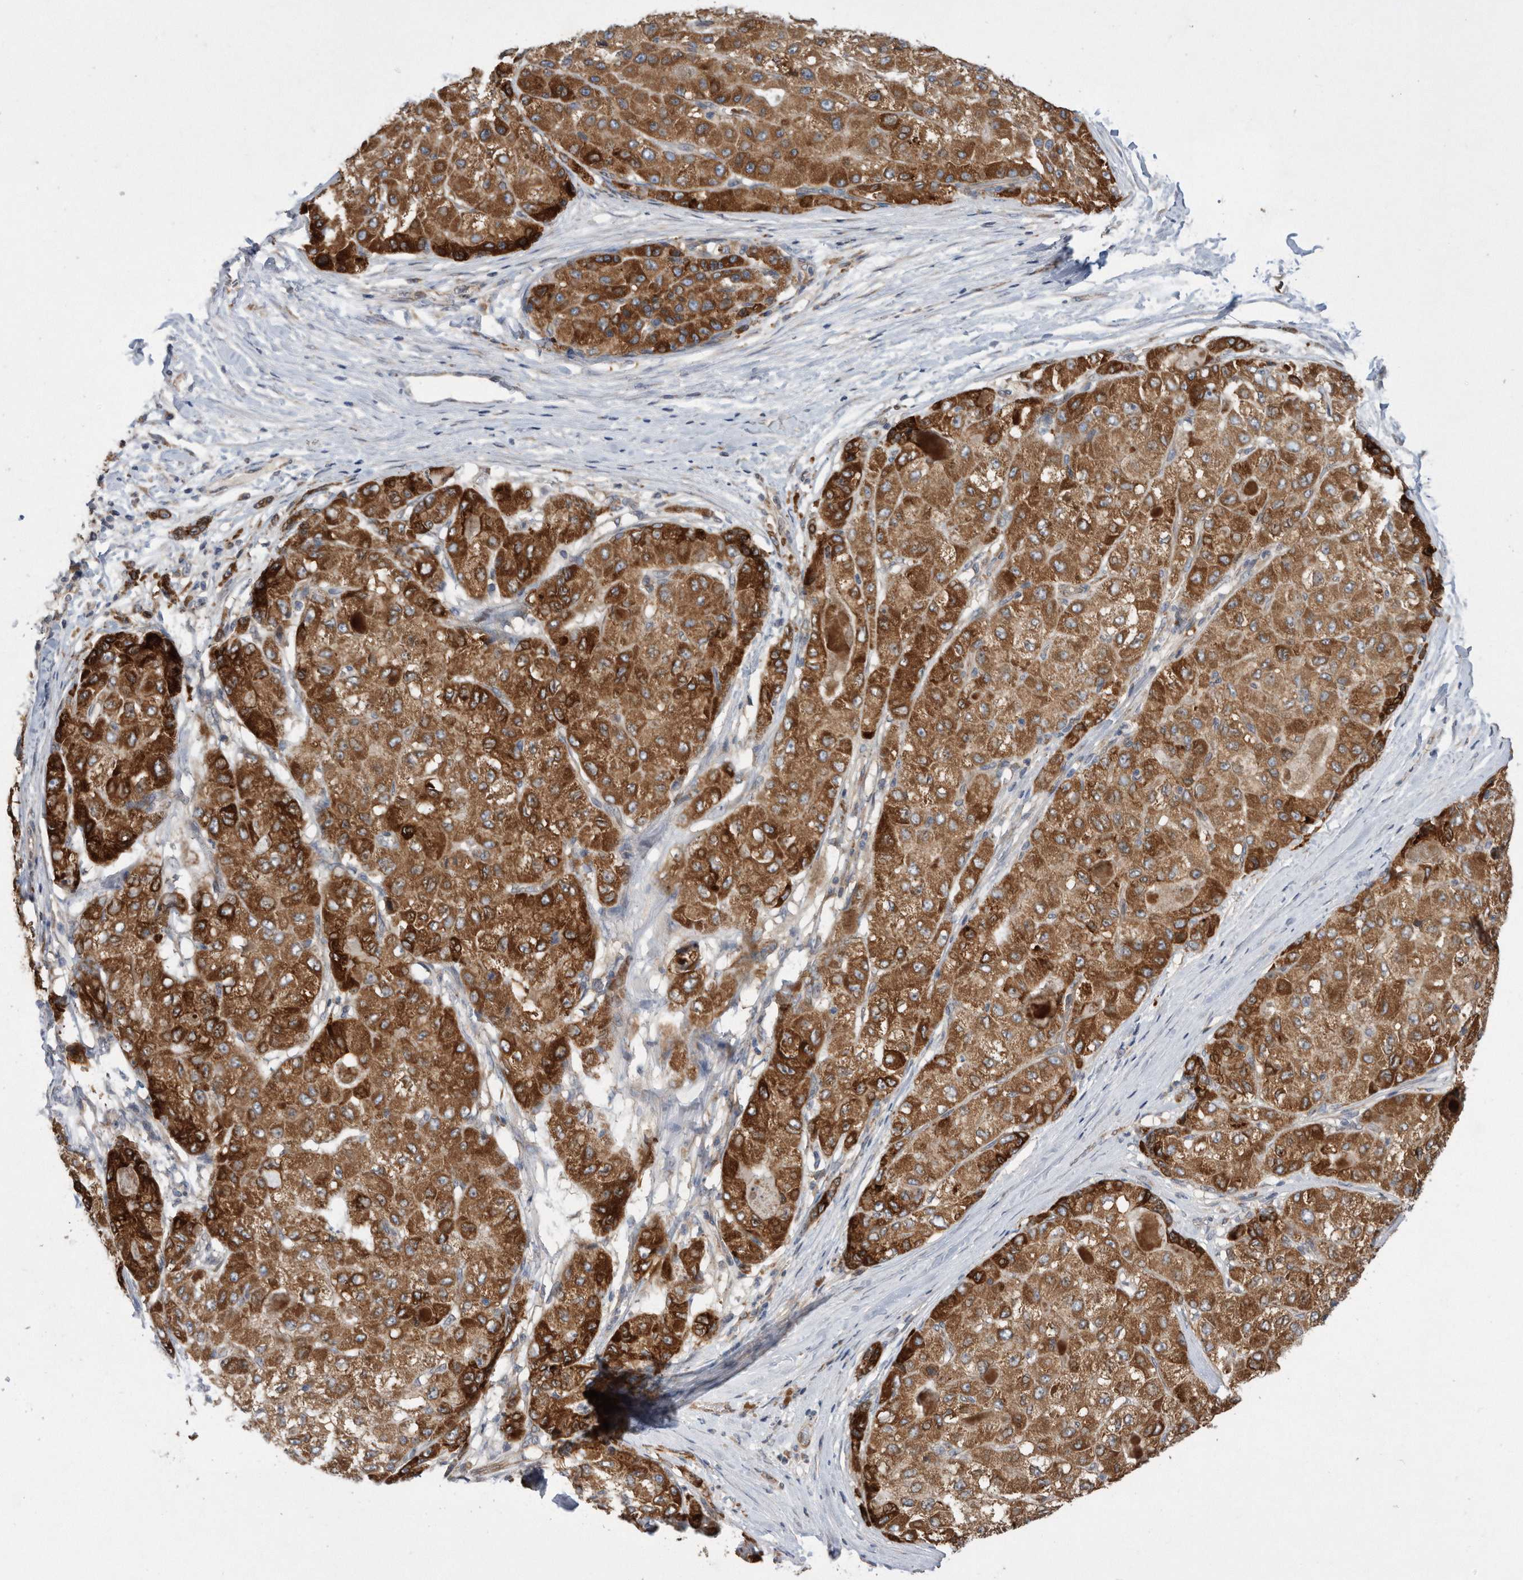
{"staining": {"intensity": "strong", "quantity": ">75%", "location": "cytoplasmic/membranous"}, "tissue": "liver cancer", "cell_type": "Tumor cells", "image_type": "cancer", "snomed": [{"axis": "morphology", "description": "Carcinoma, Hepatocellular, NOS"}, {"axis": "topography", "description": "Liver"}], "caption": "A photomicrograph showing strong cytoplasmic/membranous positivity in approximately >75% of tumor cells in liver hepatocellular carcinoma, as visualized by brown immunohistochemical staining.", "gene": "PON2", "patient": {"sex": "male", "age": 80}}